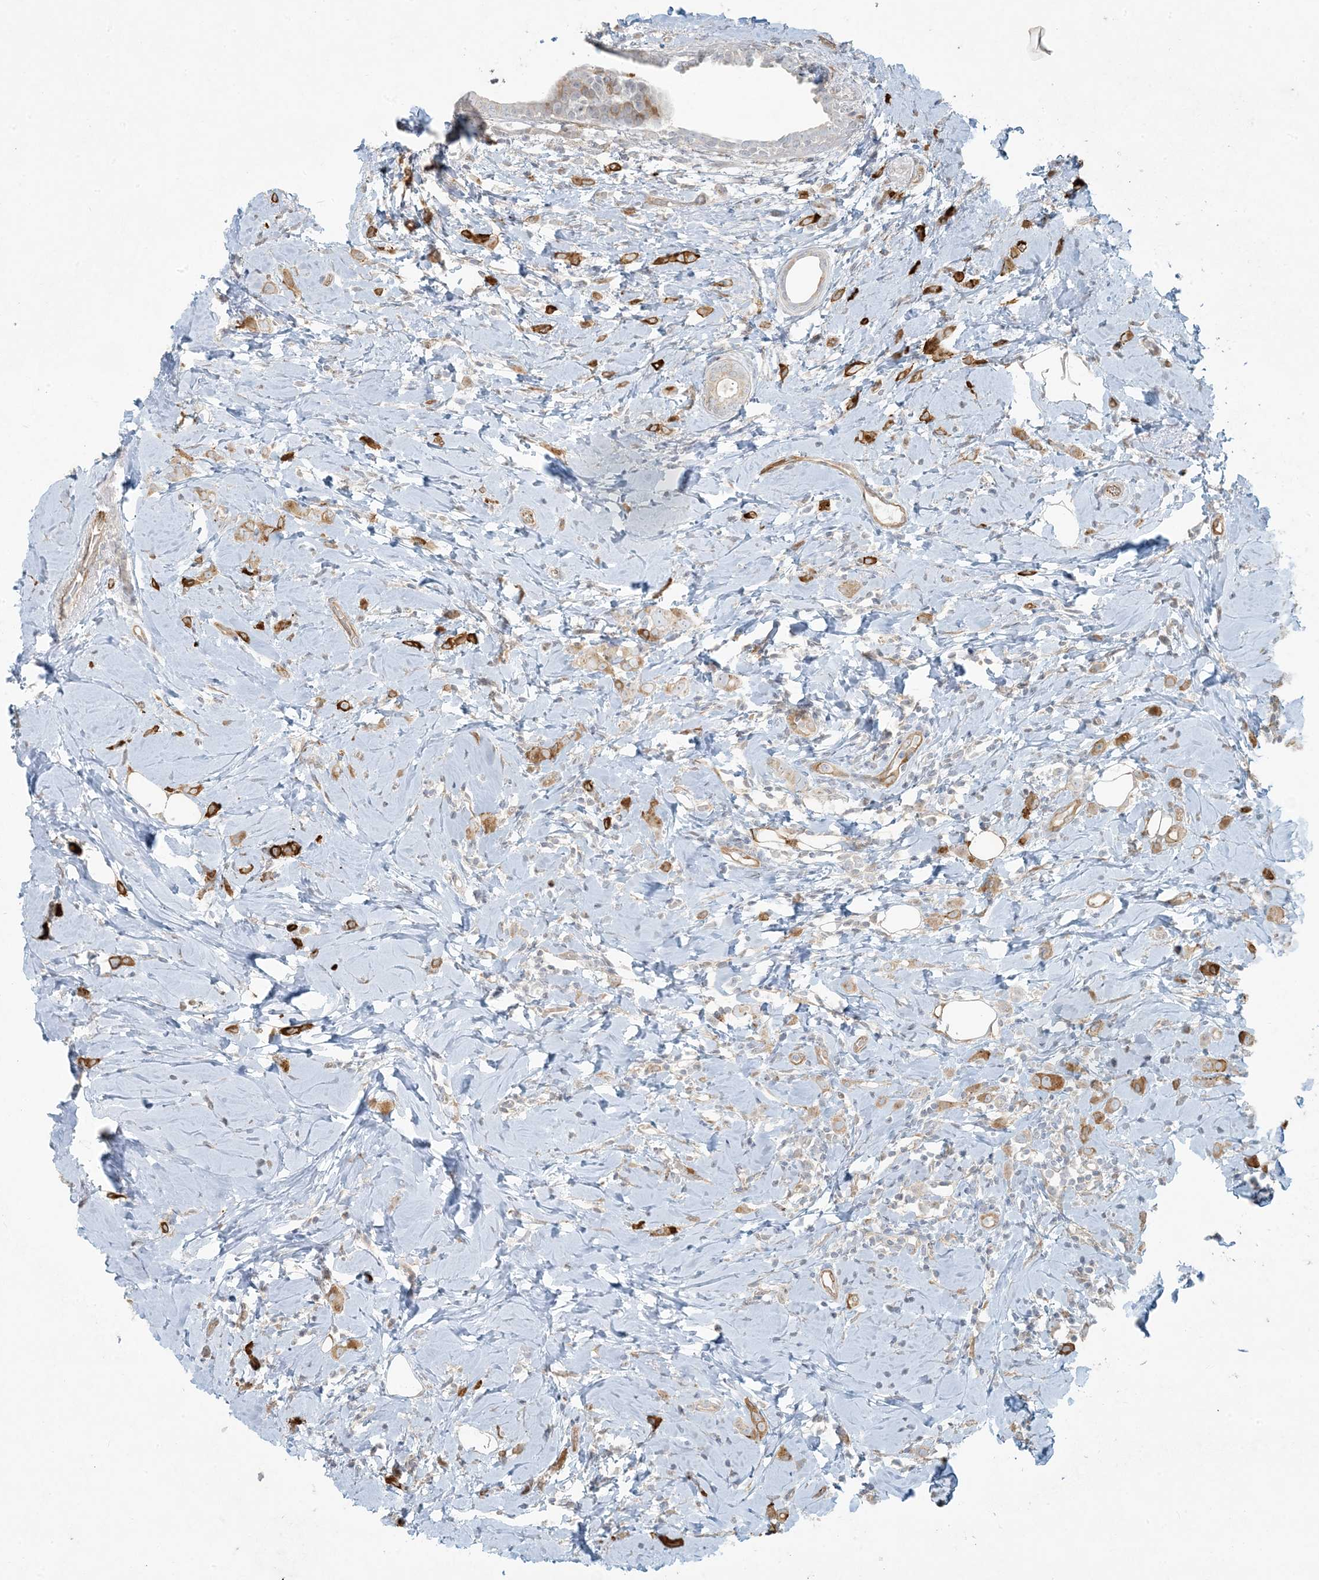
{"staining": {"intensity": "strong", "quantity": "<25%", "location": "cytoplasmic/membranous"}, "tissue": "breast cancer", "cell_type": "Tumor cells", "image_type": "cancer", "snomed": [{"axis": "morphology", "description": "Lobular carcinoma"}, {"axis": "topography", "description": "Breast"}], "caption": "Immunohistochemistry micrograph of human breast cancer stained for a protein (brown), which shows medium levels of strong cytoplasmic/membranous positivity in about <25% of tumor cells.", "gene": "BCORL1", "patient": {"sex": "female", "age": 47}}